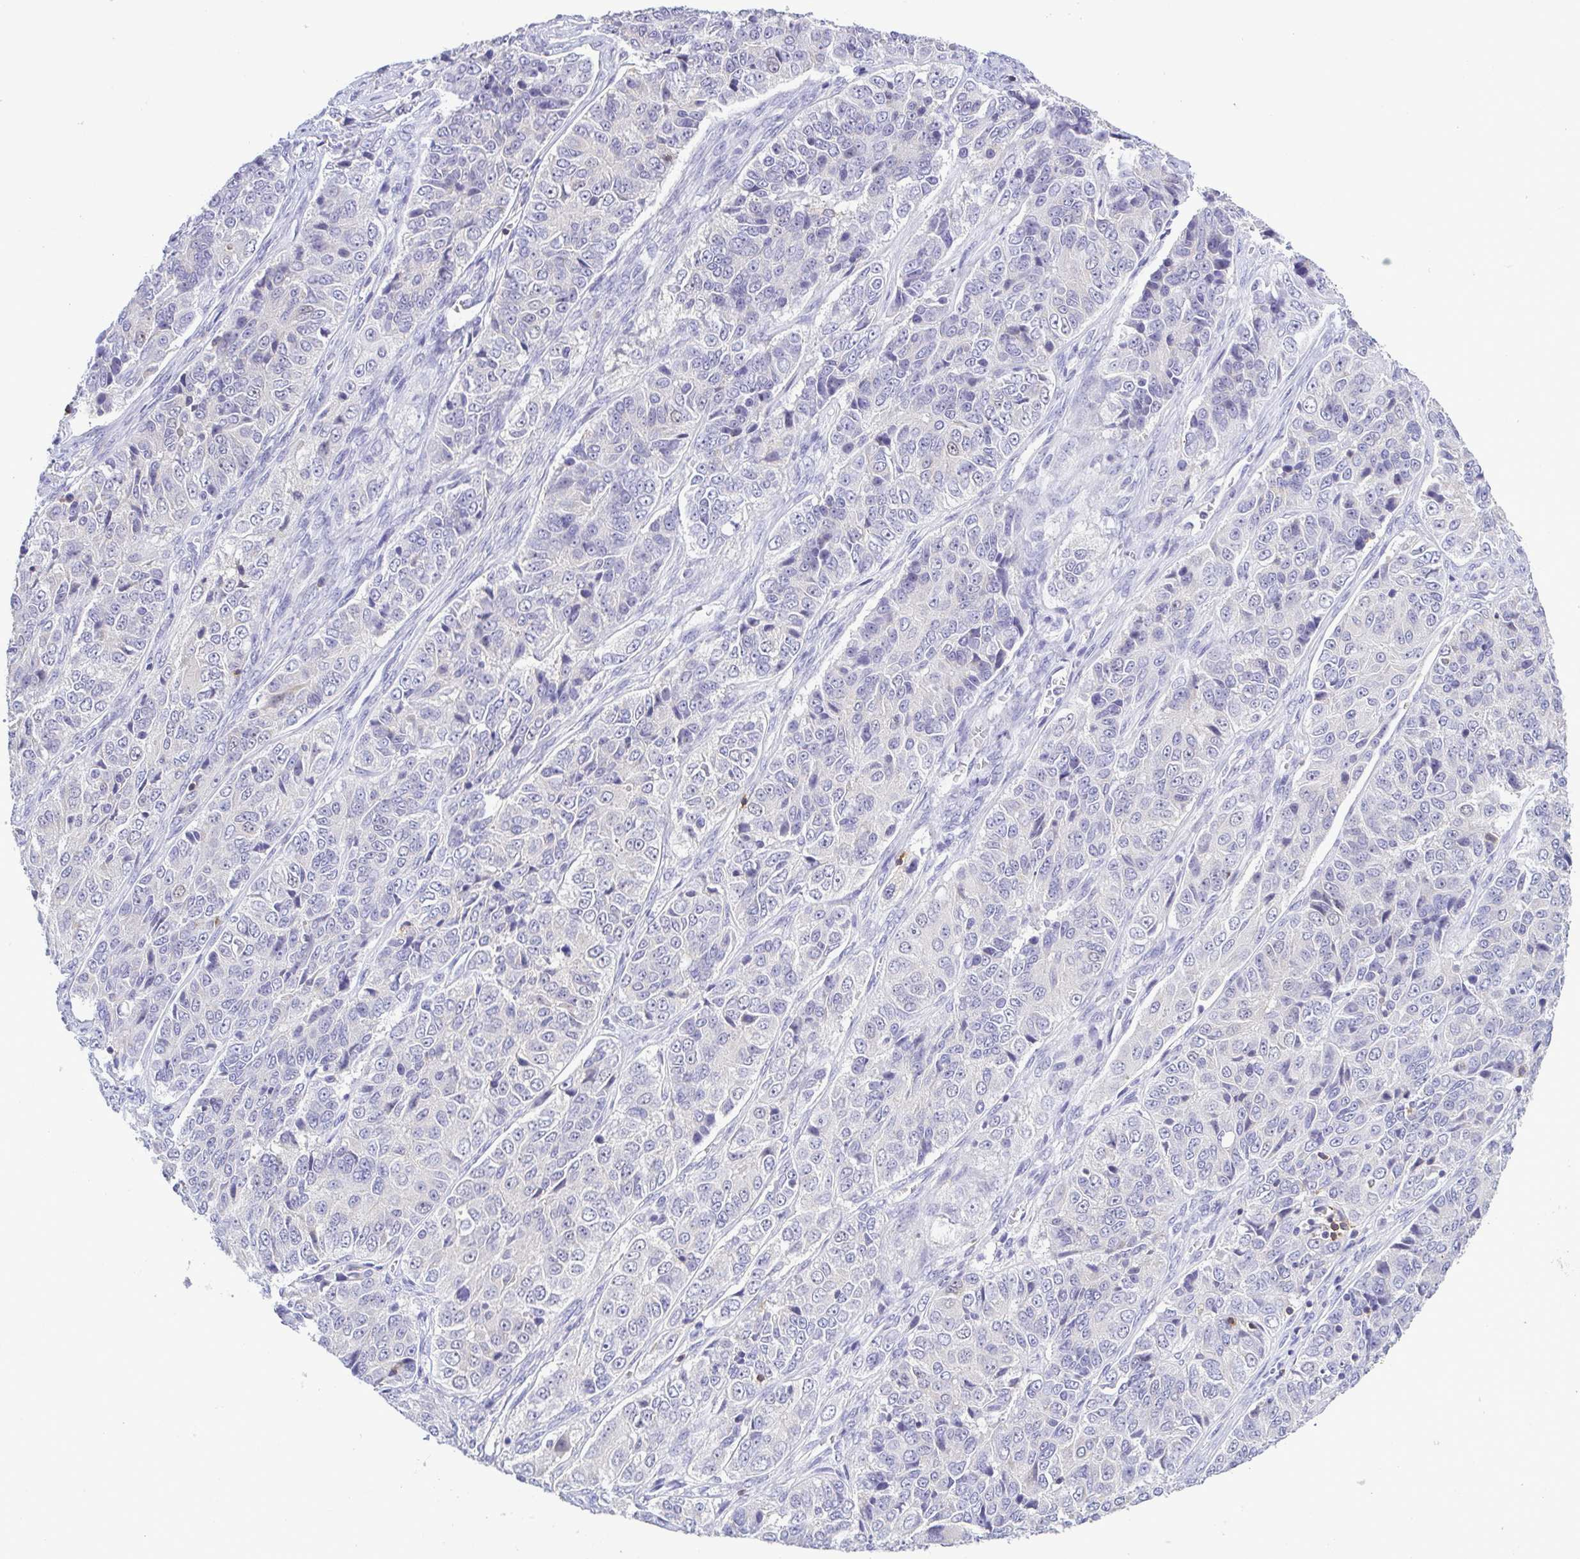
{"staining": {"intensity": "negative", "quantity": "none", "location": "none"}, "tissue": "ovarian cancer", "cell_type": "Tumor cells", "image_type": "cancer", "snomed": [{"axis": "morphology", "description": "Carcinoma, endometroid"}, {"axis": "topography", "description": "Ovary"}], "caption": "Ovarian endometroid carcinoma stained for a protein using IHC shows no positivity tumor cells.", "gene": "PGLYRP1", "patient": {"sex": "female", "age": 51}}